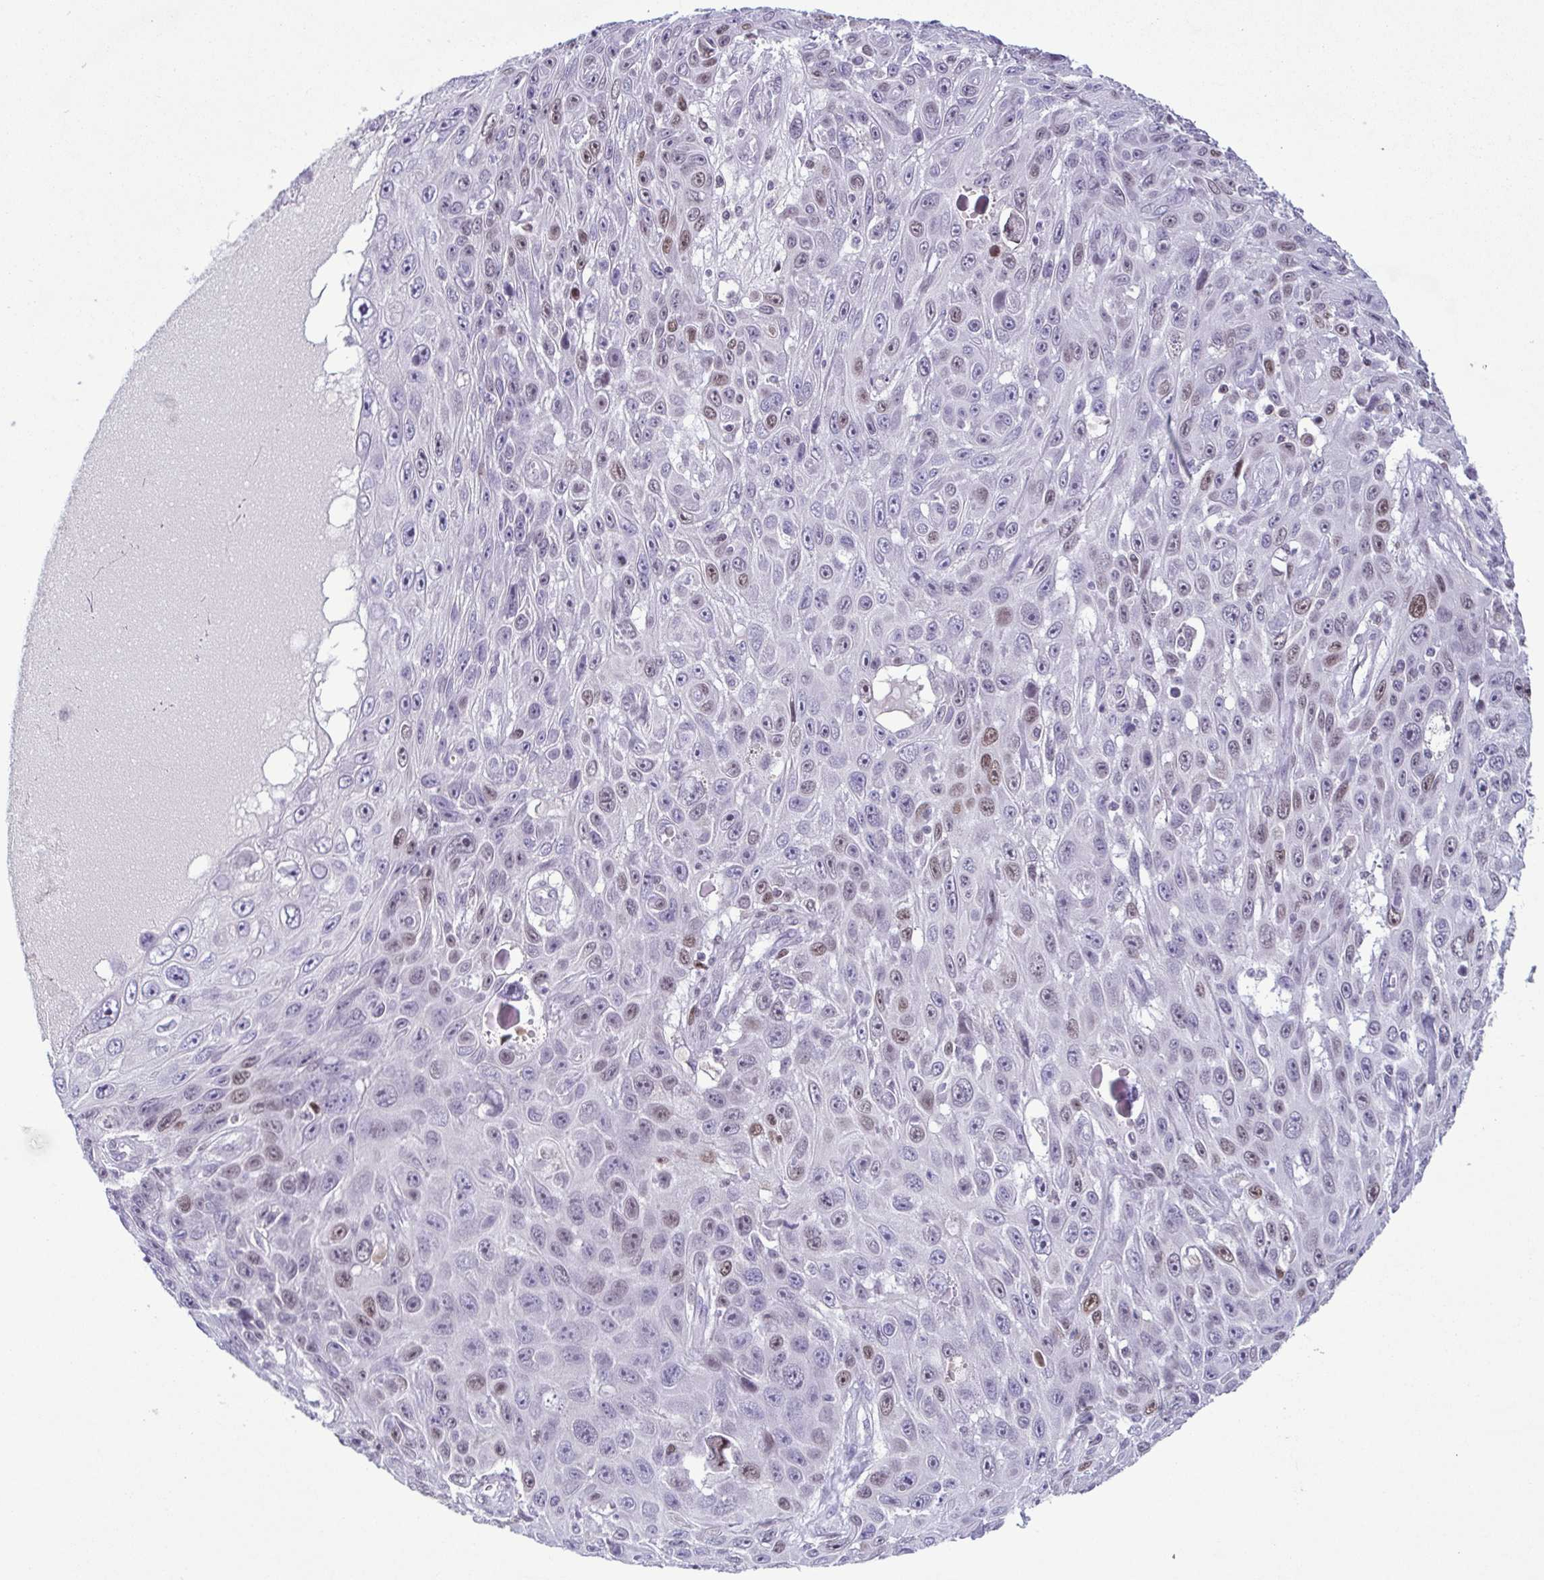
{"staining": {"intensity": "moderate", "quantity": "<25%", "location": "nuclear"}, "tissue": "skin cancer", "cell_type": "Tumor cells", "image_type": "cancer", "snomed": [{"axis": "morphology", "description": "Squamous cell carcinoma, NOS"}, {"axis": "topography", "description": "Skin"}], "caption": "IHC micrograph of squamous cell carcinoma (skin) stained for a protein (brown), which exhibits low levels of moderate nuclear expression in about <25% of tumor cells.", "gene": "IRF1", "patient": {"sex": "male", "age": 82}}